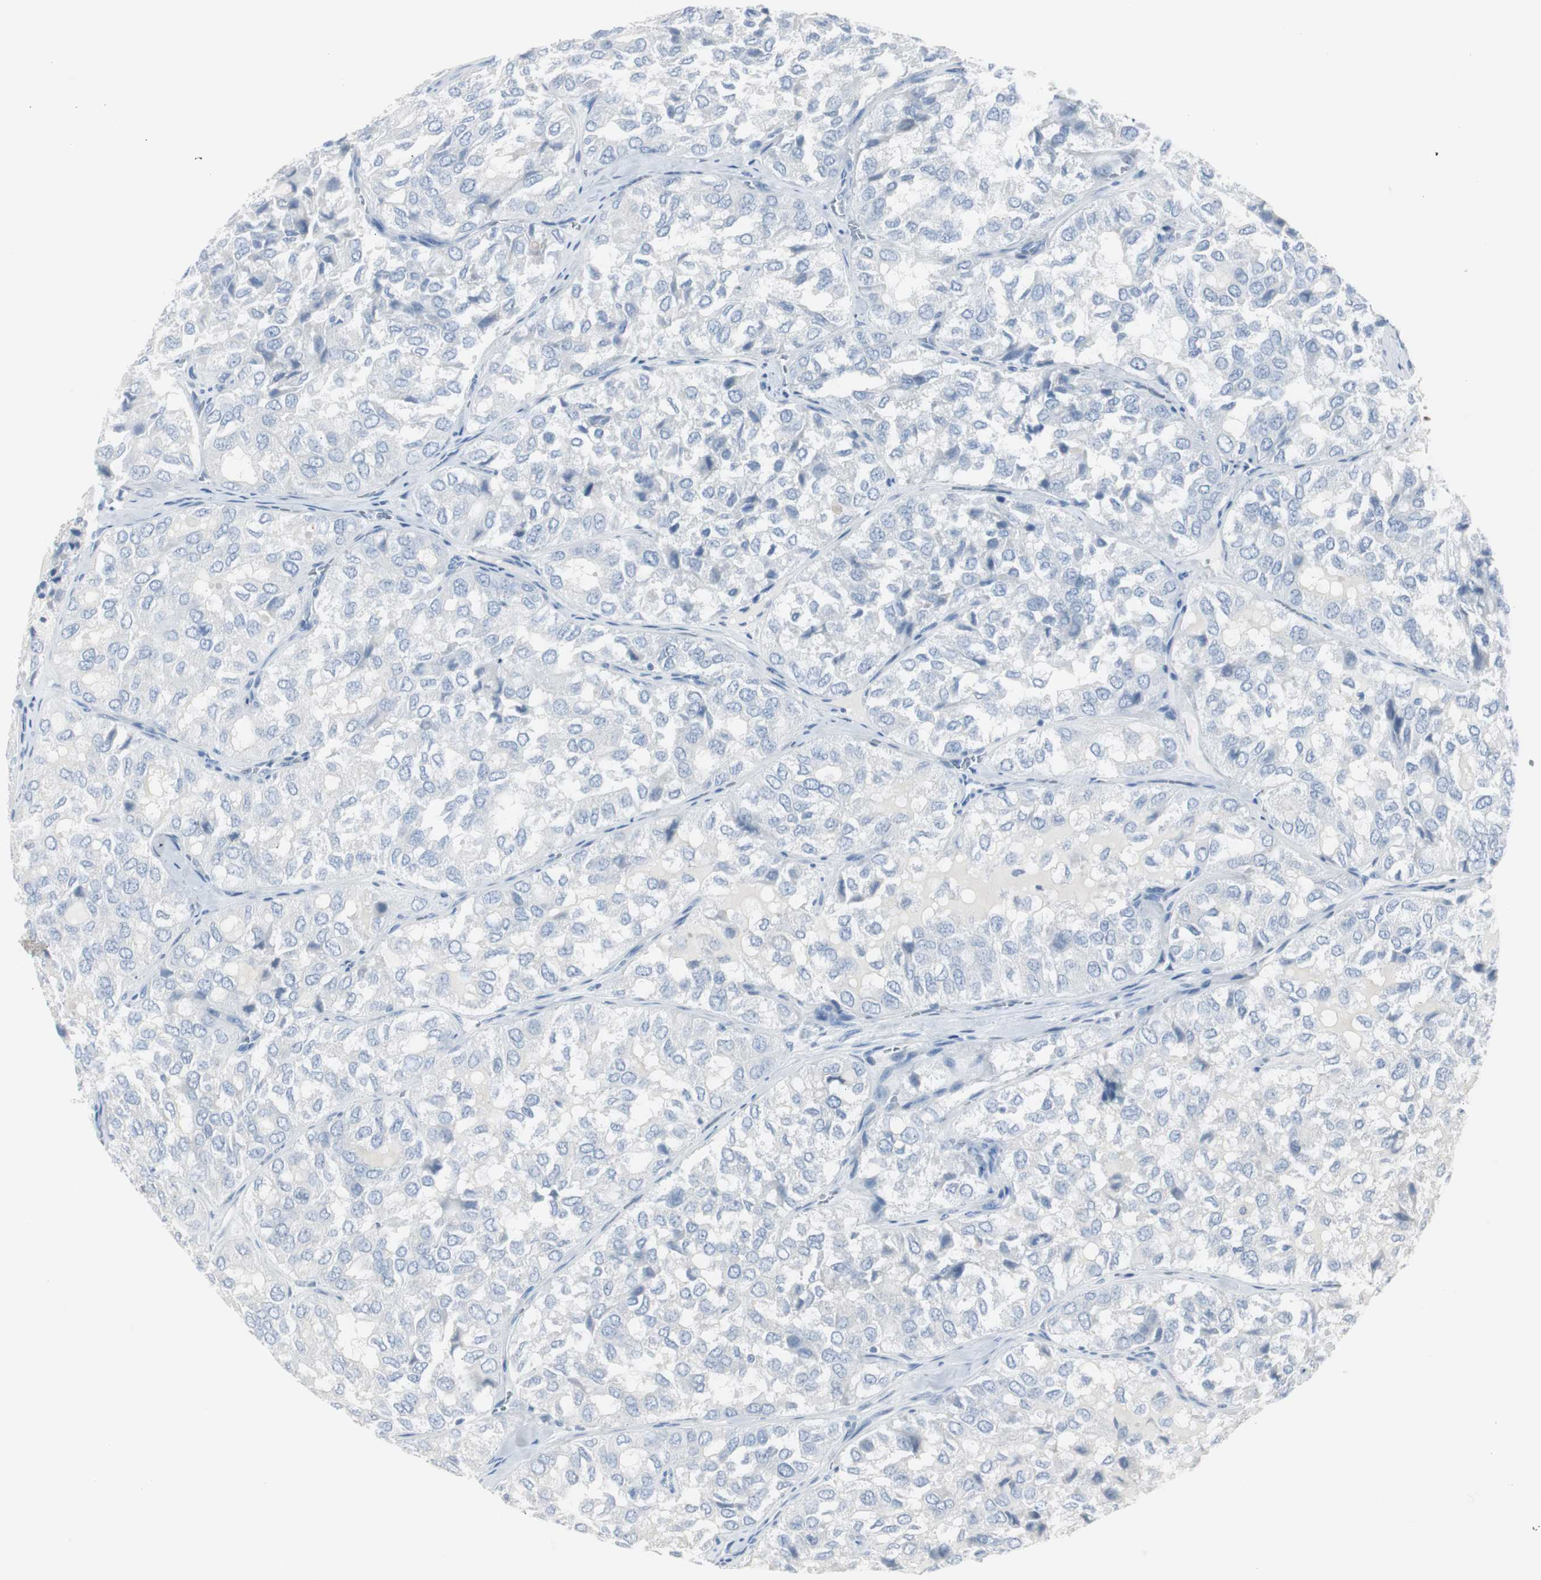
{"staining": {"intensity": "negative", "quantity": "none", "location": "none"}, "tissue": "thyroid cancer", "cell_type": "Tumor cells", "image_type": "cancer", "snomed": [{"axis": "morphology", "description": "Follicular adenoma carcinoma, NOS"}, {"axis": "topography", "description": "Thyroid gland"}], "caption": "This is an immunohistochemistry photomicrograph of human thyroid cancer (follicular adenoma carcinoma). There is no positivity in tumor cells.", "gene": "S100A7", "patient": {"sex": "male", "age": 75}}